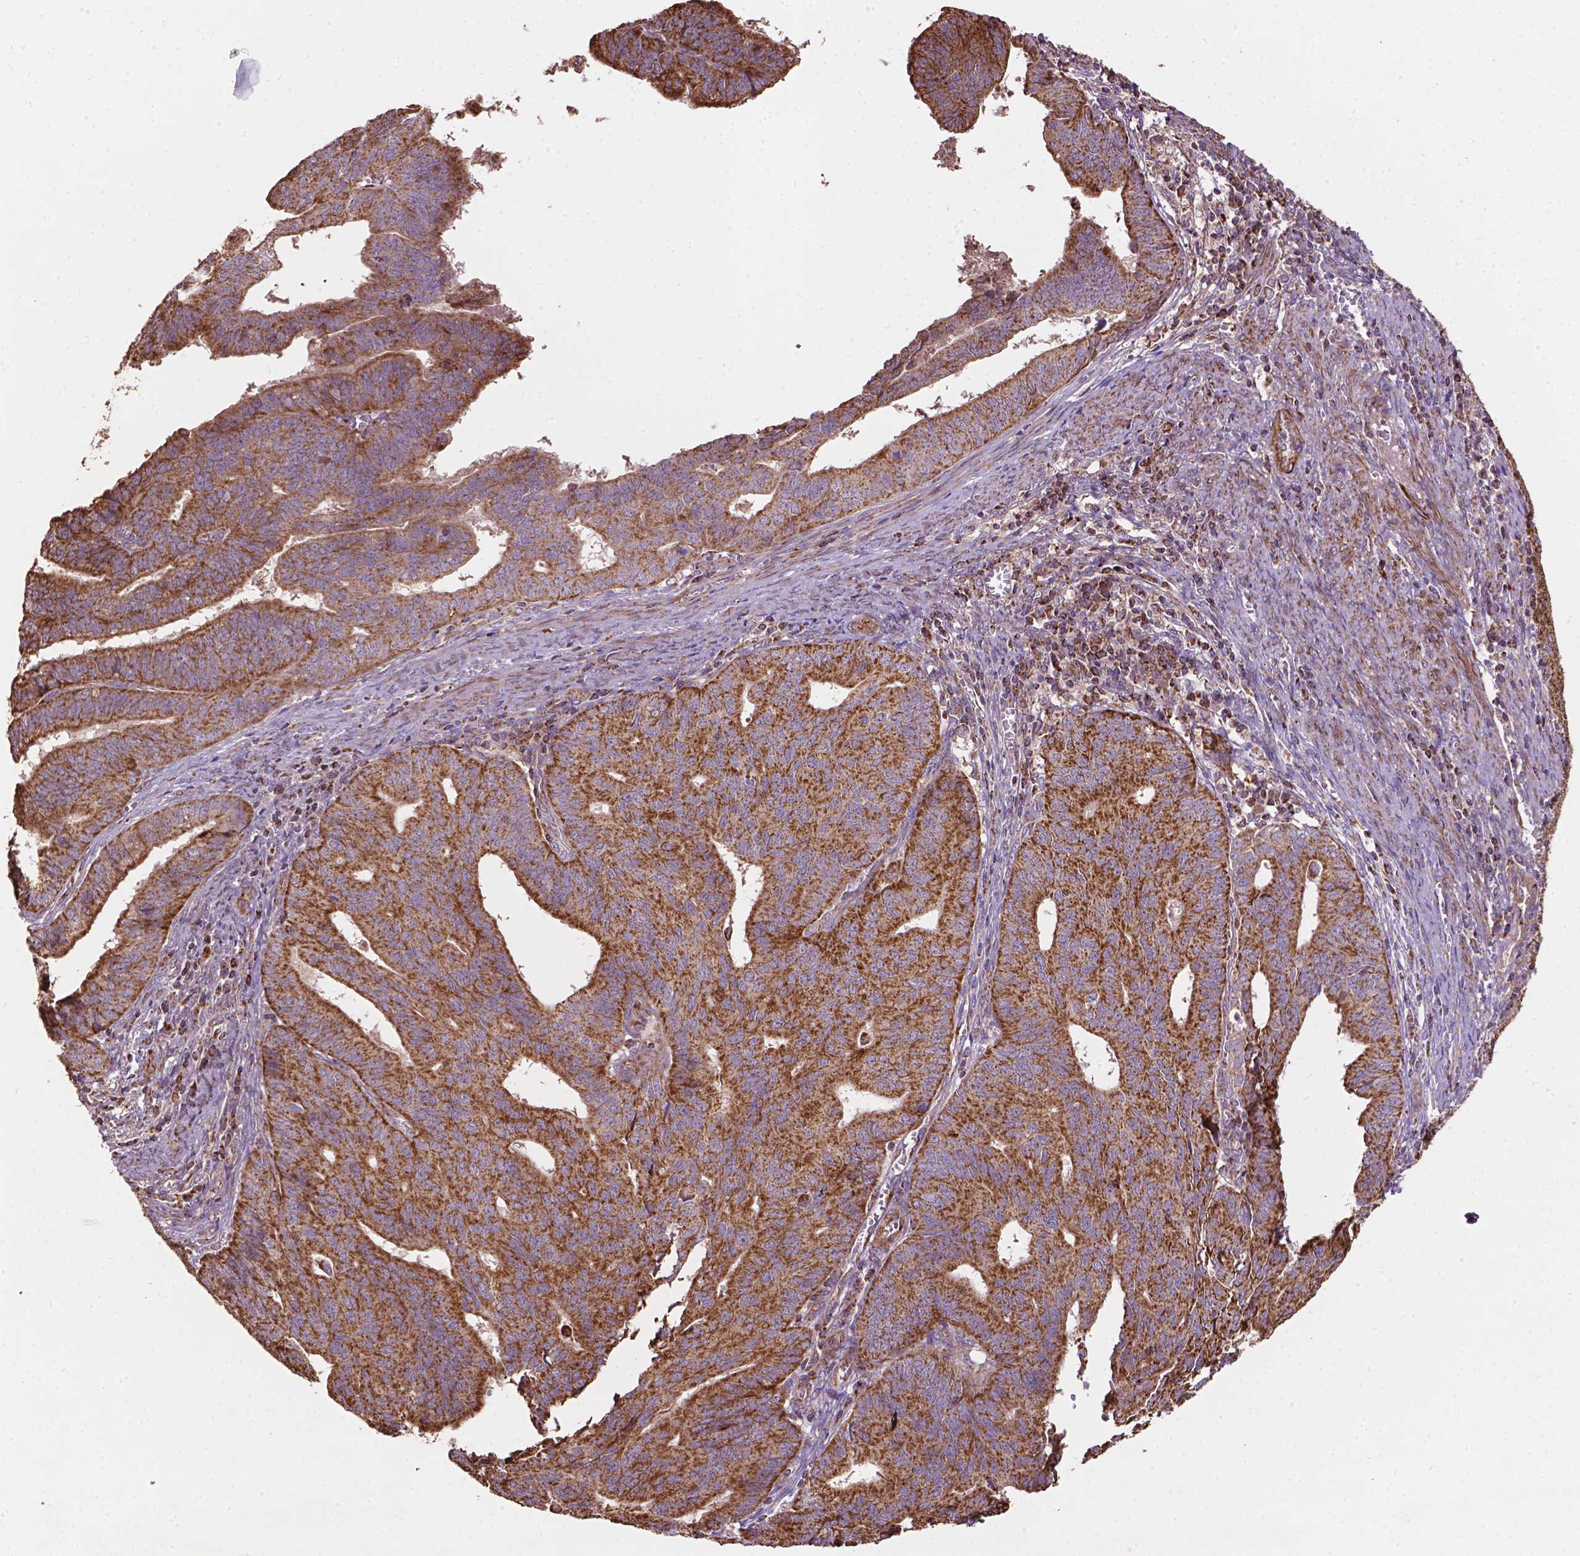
{"staining": {"intensity": "strong", "quantity": ">75%", "location": "cytoplasmic/membranous"}, "tissue": "endometrial cancer", "cell_type": "Tumor cells", "image_type": "cancer", "snomed": [{"axis": "morphology", "description": "Adenocarcinoma, NOS"}, {"axis": "topography", "description": "Endometrium"}], "caption": "The image reveals immunohistochemical staining of endometrial adenocarcinoma. There is strong cytoplasmic/membranous staining is seen in approximately >75% of tumor cells.", "gene": "LRR1", "patient": {"sex": "female", "age": 65}}